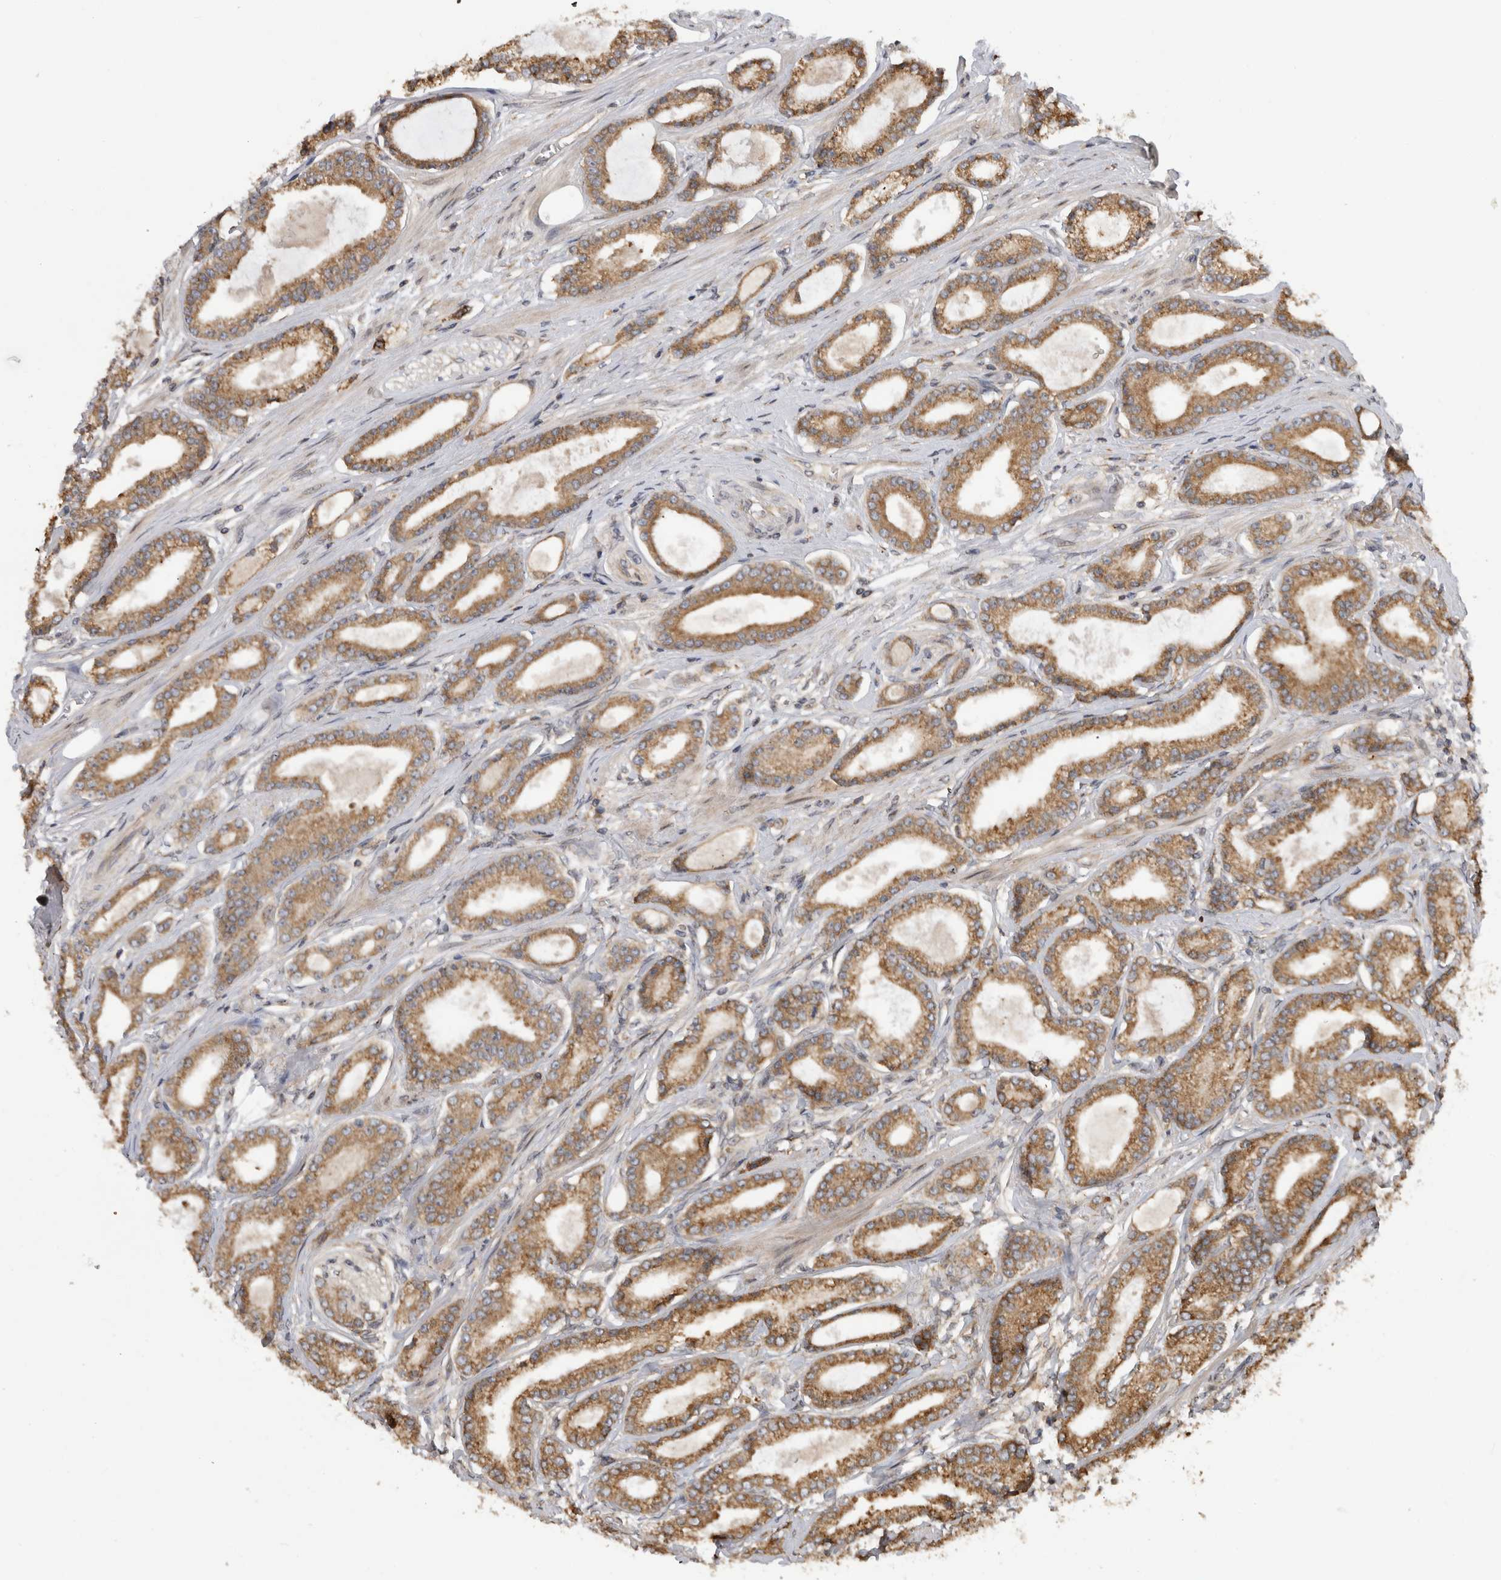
{"staining": {"intensity": "moderate", "quantity": ">75%", "location": "cytoplasmic/membranous"}, "tissue": "prostate cancer", "cell_type": "Tumor cells", "image_type": "cancer", "snomed": [{"axis": "morphology", "description": "Adenocarcinoma, Low grade"}, {"axis": "topography", "description": "Prostate"}], "caption": "This micrograph demonstrates immunohistochemistry (IHC) staining of human prostate cancer (adenocarcinoma (low-grade)), with medium moderate cytoplasmic/membranous expression in approximately >75% of tumor cells.", "gene": "PARP6", "patient": {"sex": "male", "age": 60}}